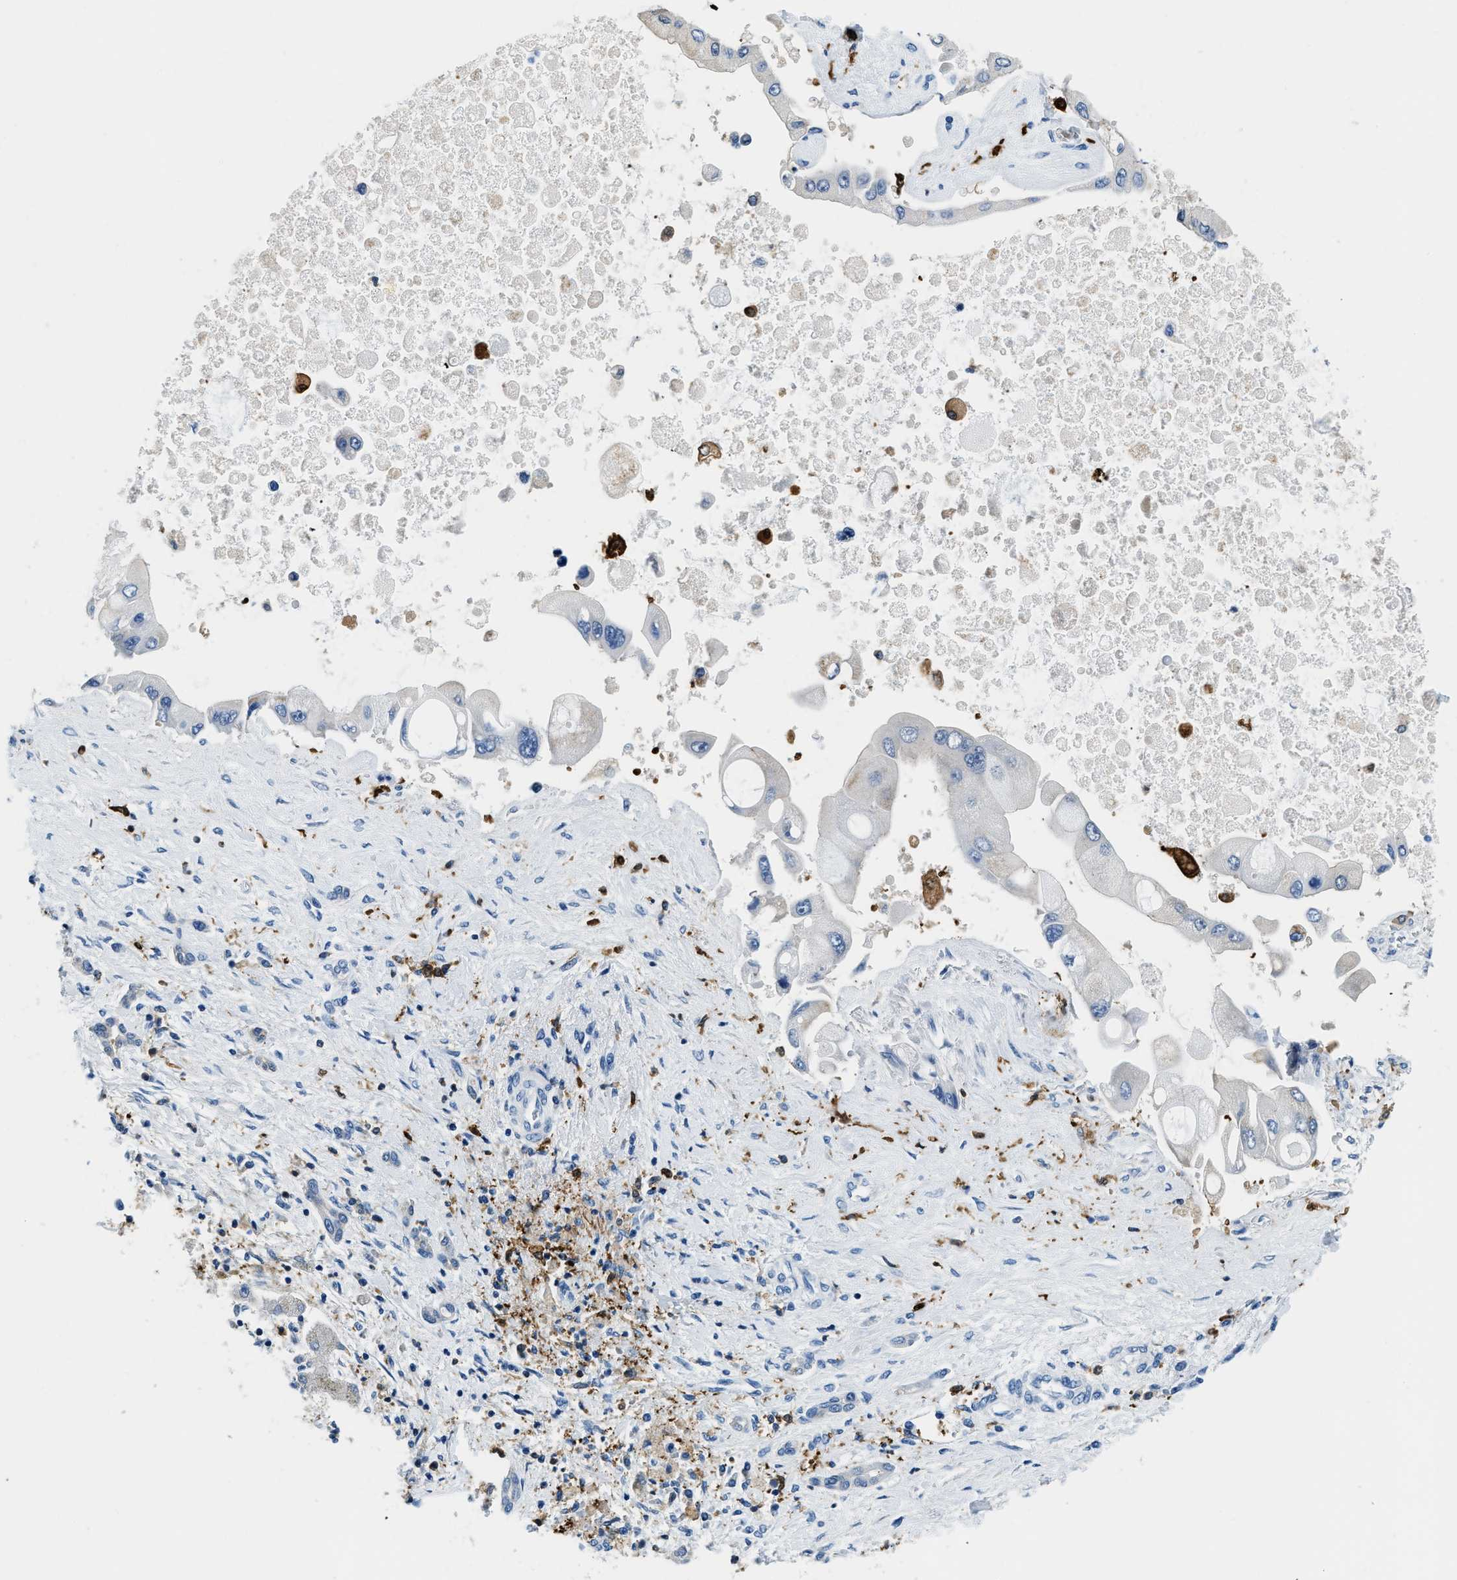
{"staining": {"intensity": "negative", "quantity": "none", "location": "none"}, "tissue": "liver cancer", "cell_type": "Tumor cells", "image_type": "cancer", "snomed": [{"axis": "morphology", "description": "Cholangiocarcinoma"}, {"axis": "topography", "description": "Liver"}], "caption": "IHC micrograph of neoplastic tissue: liver cancer (cholangiocarcinoma) stained with DAB (3,3'-diaminobenzidine) displays no significant protein positivity in tumor cells.", "gene": "CAPG", "patient": {"sex": "male", "age": 50}}